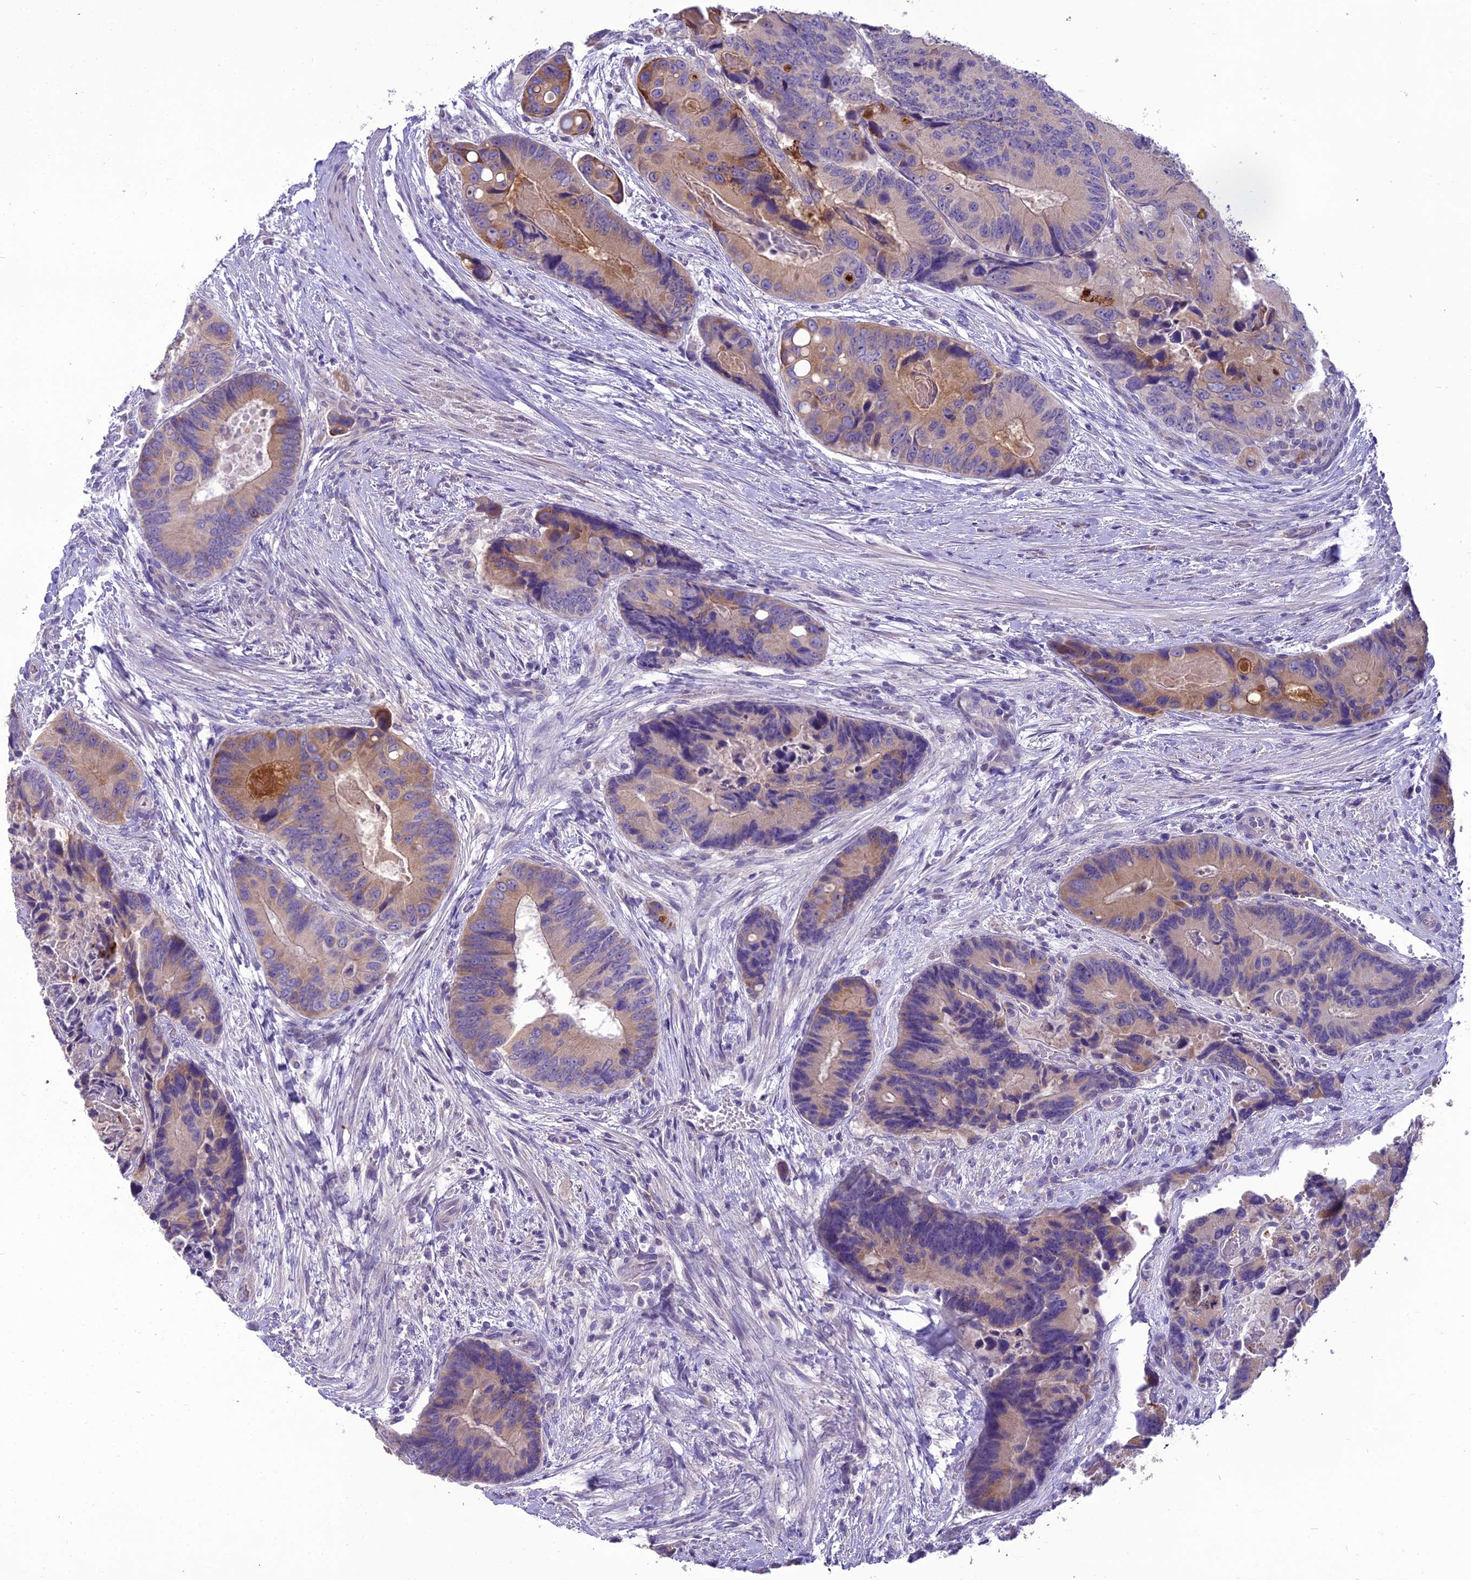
{"staining": {"intensity": "moderate", "quantity": "<25%", "location": "cytoplasmic/membranous"}, "tissue": "colorectal cancer", "cell_type": "Tumor cells", "image_type": "cancer", "snomed": [{"axis": "morphology", "description": "Adenocarcinoma, NOS"}, {"axis": "topography", "description": "Colon"}], "caption": "Immunohistochemical staining of colorectal cancer reveals moderate cytoplasmic/membranous protein expression in approximately <25% of tumor cells. The staining was performed using DAB (3,3'-diaminobenzidine), with brown indicating positive protein expression. Nuclei are stained blue with hematoxylin.", "gene": "SCRT1", "patient": {"sex": "male", "age": 84}}